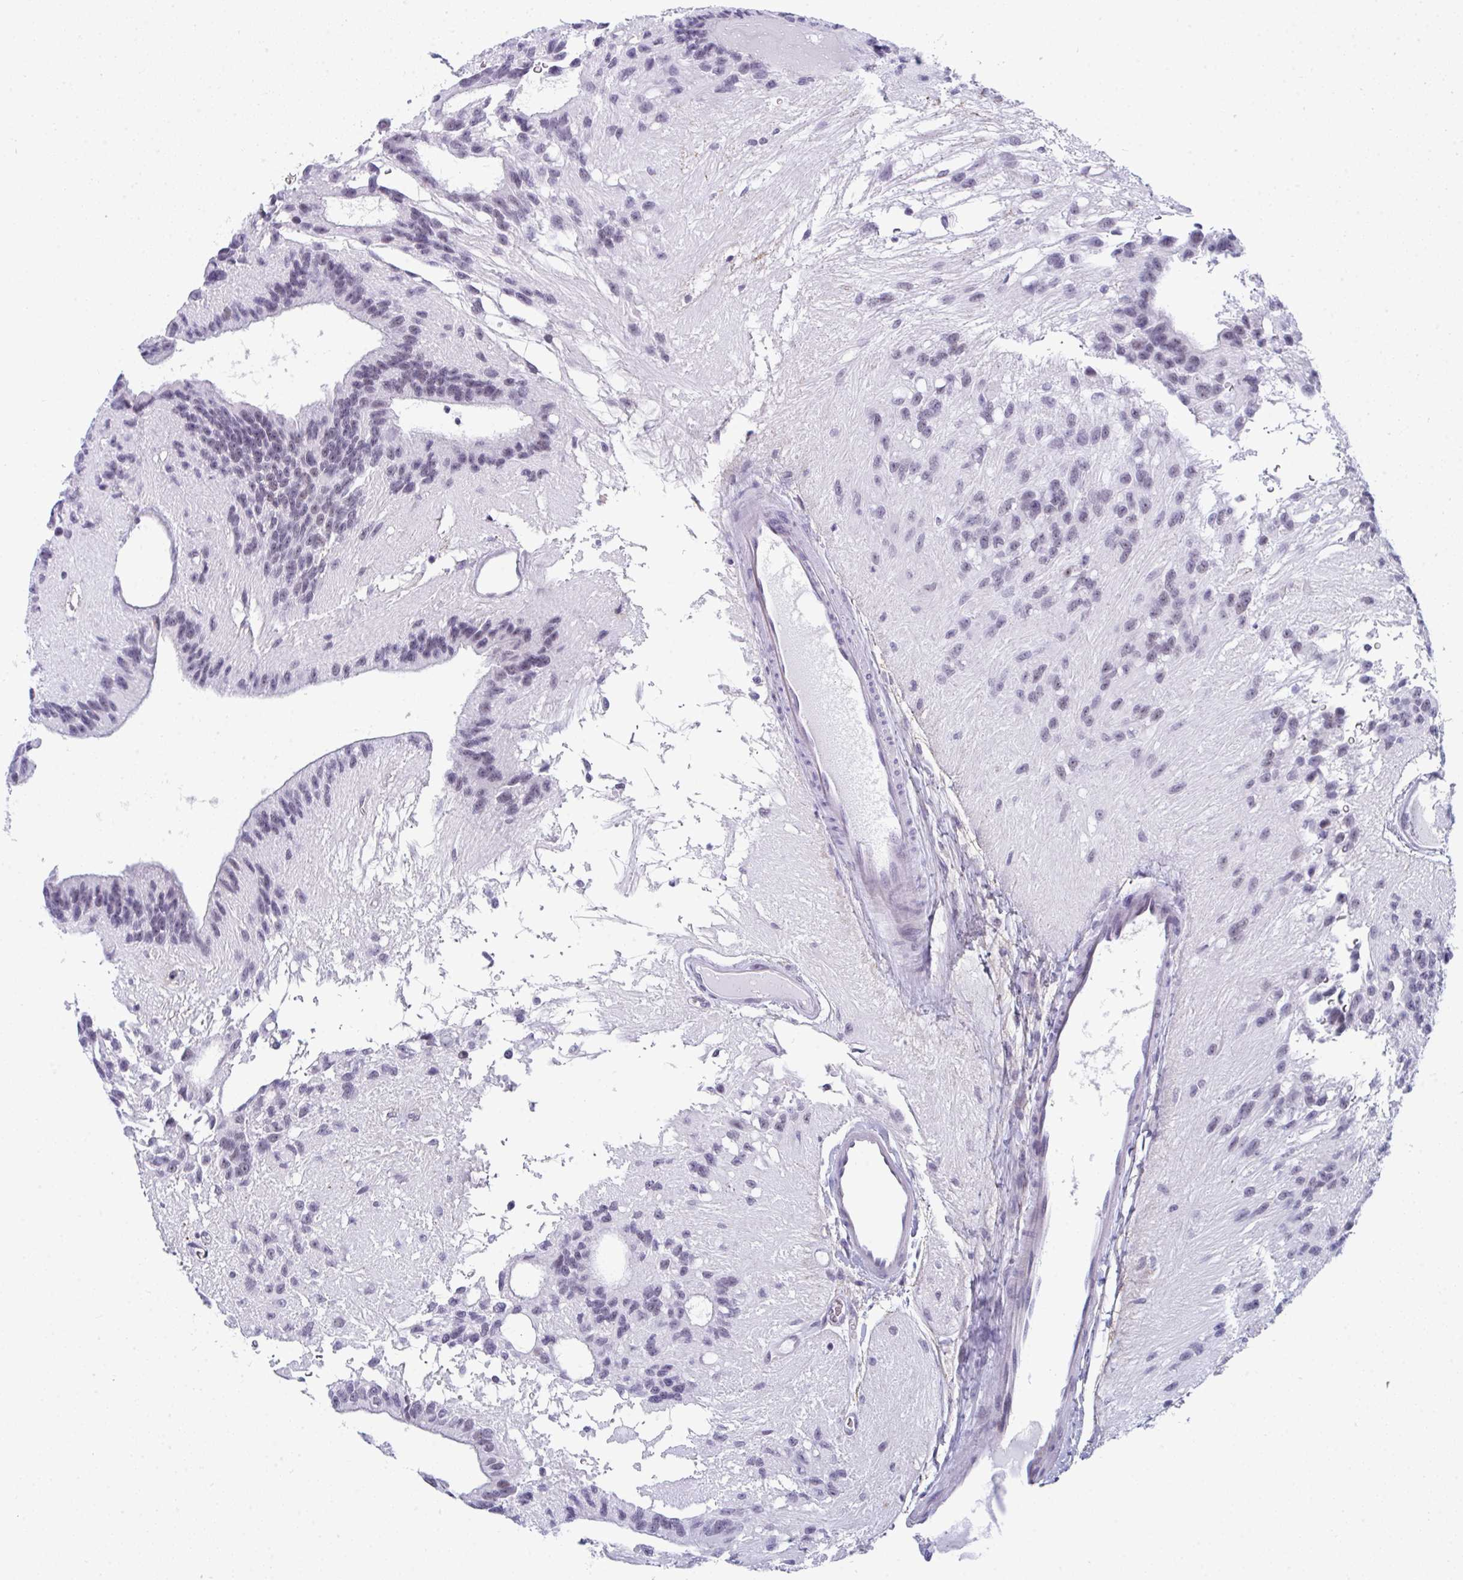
{"staining": {"intensity": "negative", "quantity": "none", "location": "none"}, "tissue": "glioma", "cell_type": "Tumor cells", "image_type": "cancer", "snomed": [{"axis": "morphology", "description": "Glioma, malignant, Low grade"}, {"axis": "topography", "description": "Brain"}], "caption": "Tumor cells show no significant expression in glioma.", "gene": "CDK13", "patient": {"sex": "male", "age": 31}}